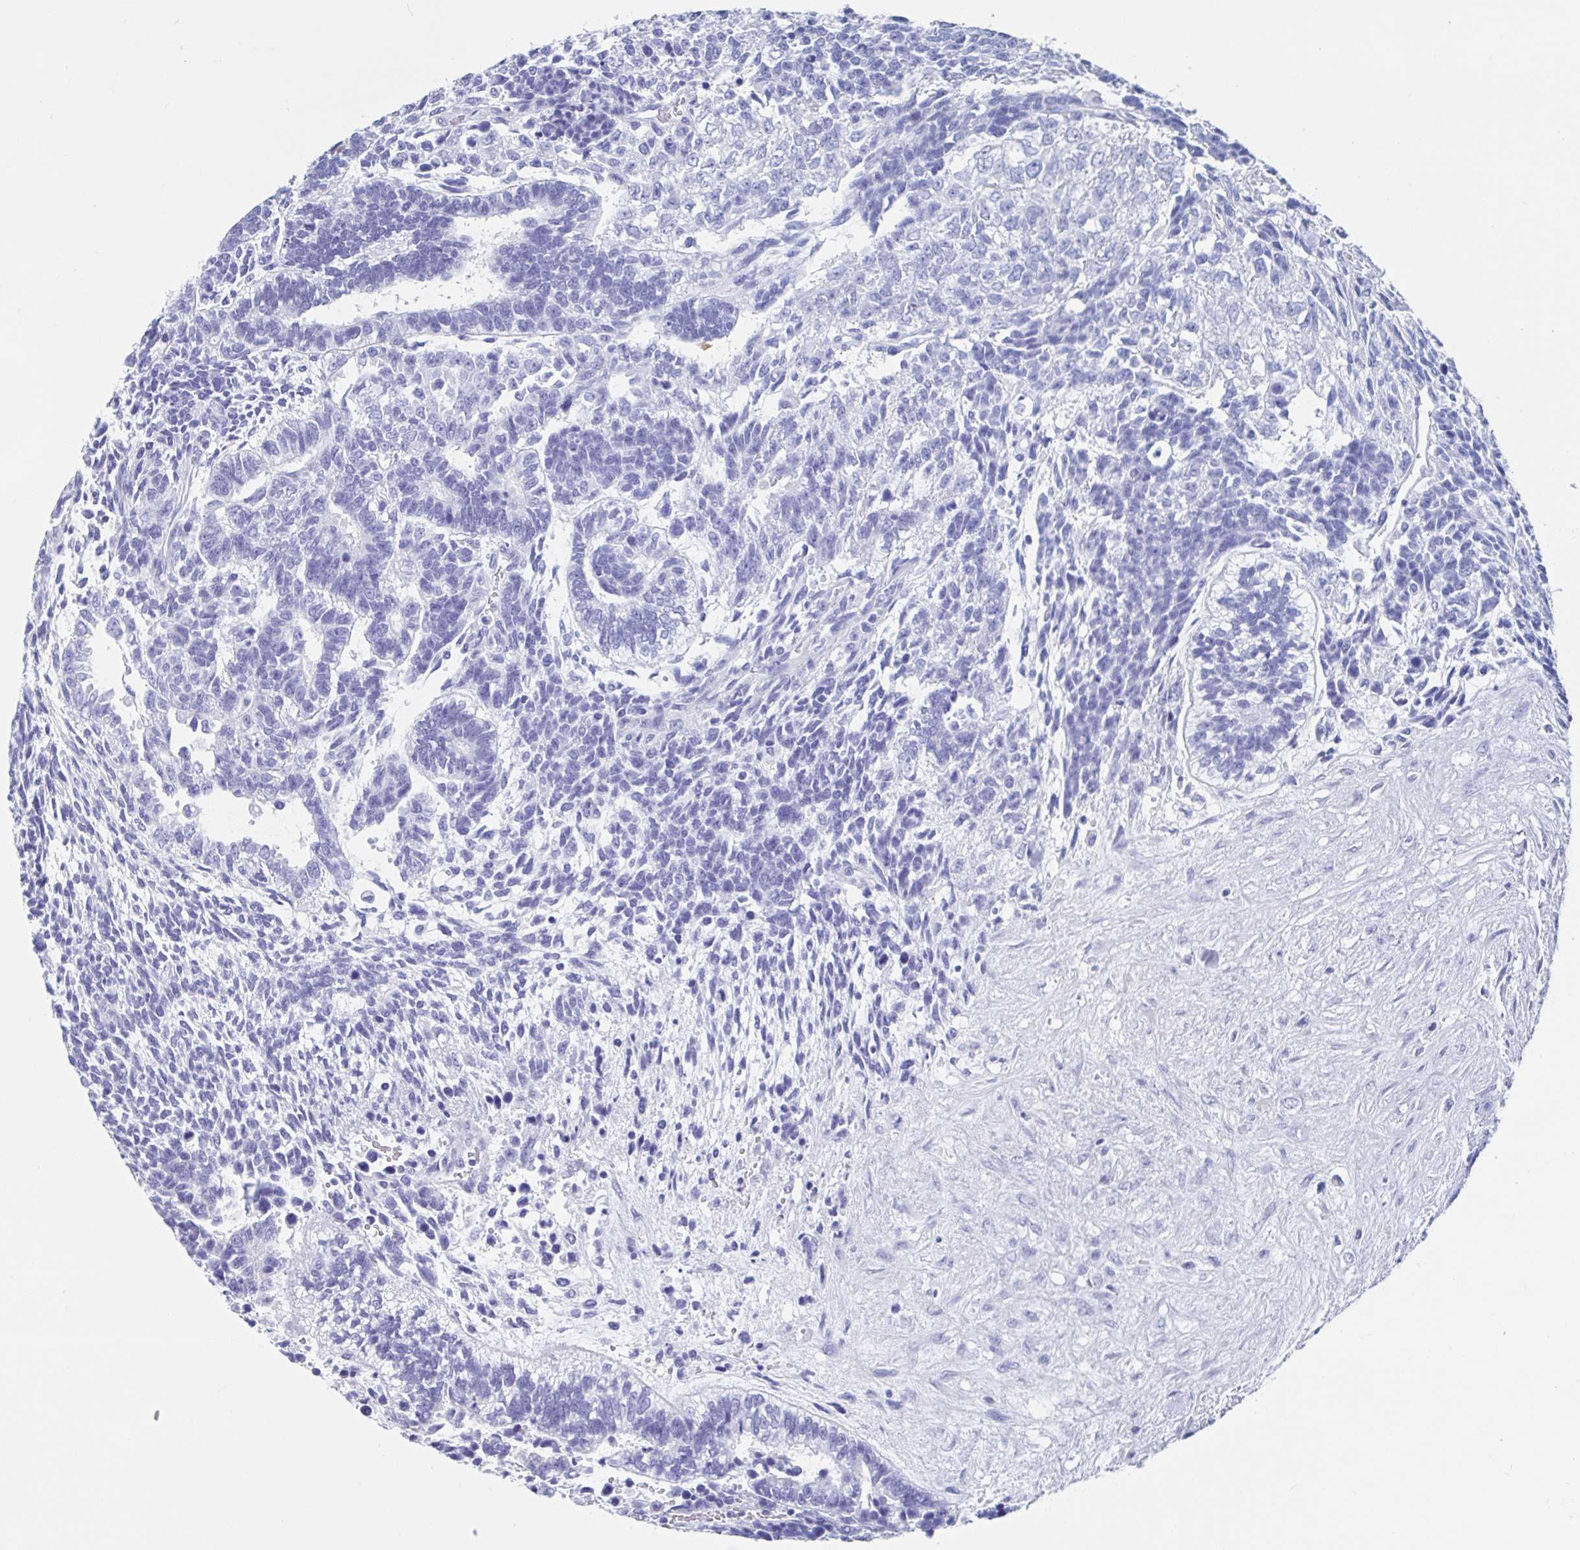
{"staining": {"intensity": "negative", "quantity": "none", "location": "none"}, "tissue": "testis cancer", "cell_type": "Tumor cells", "image_type": "cancer", "snomed": [{"axis": "morphology", "description": "Carcinoma, Embryonal, NOS"}, {"axis": "topography", "description": "Testis"}], "caption": "Immunohistochemistry (IHC) histopathology image of human testis cancer (embryonal carcinoma) stained for a protein (brown), which displays no expression in tumor cells.", "gene": "HDGFL1", "patient": {"sex": "male", "age": 23}}